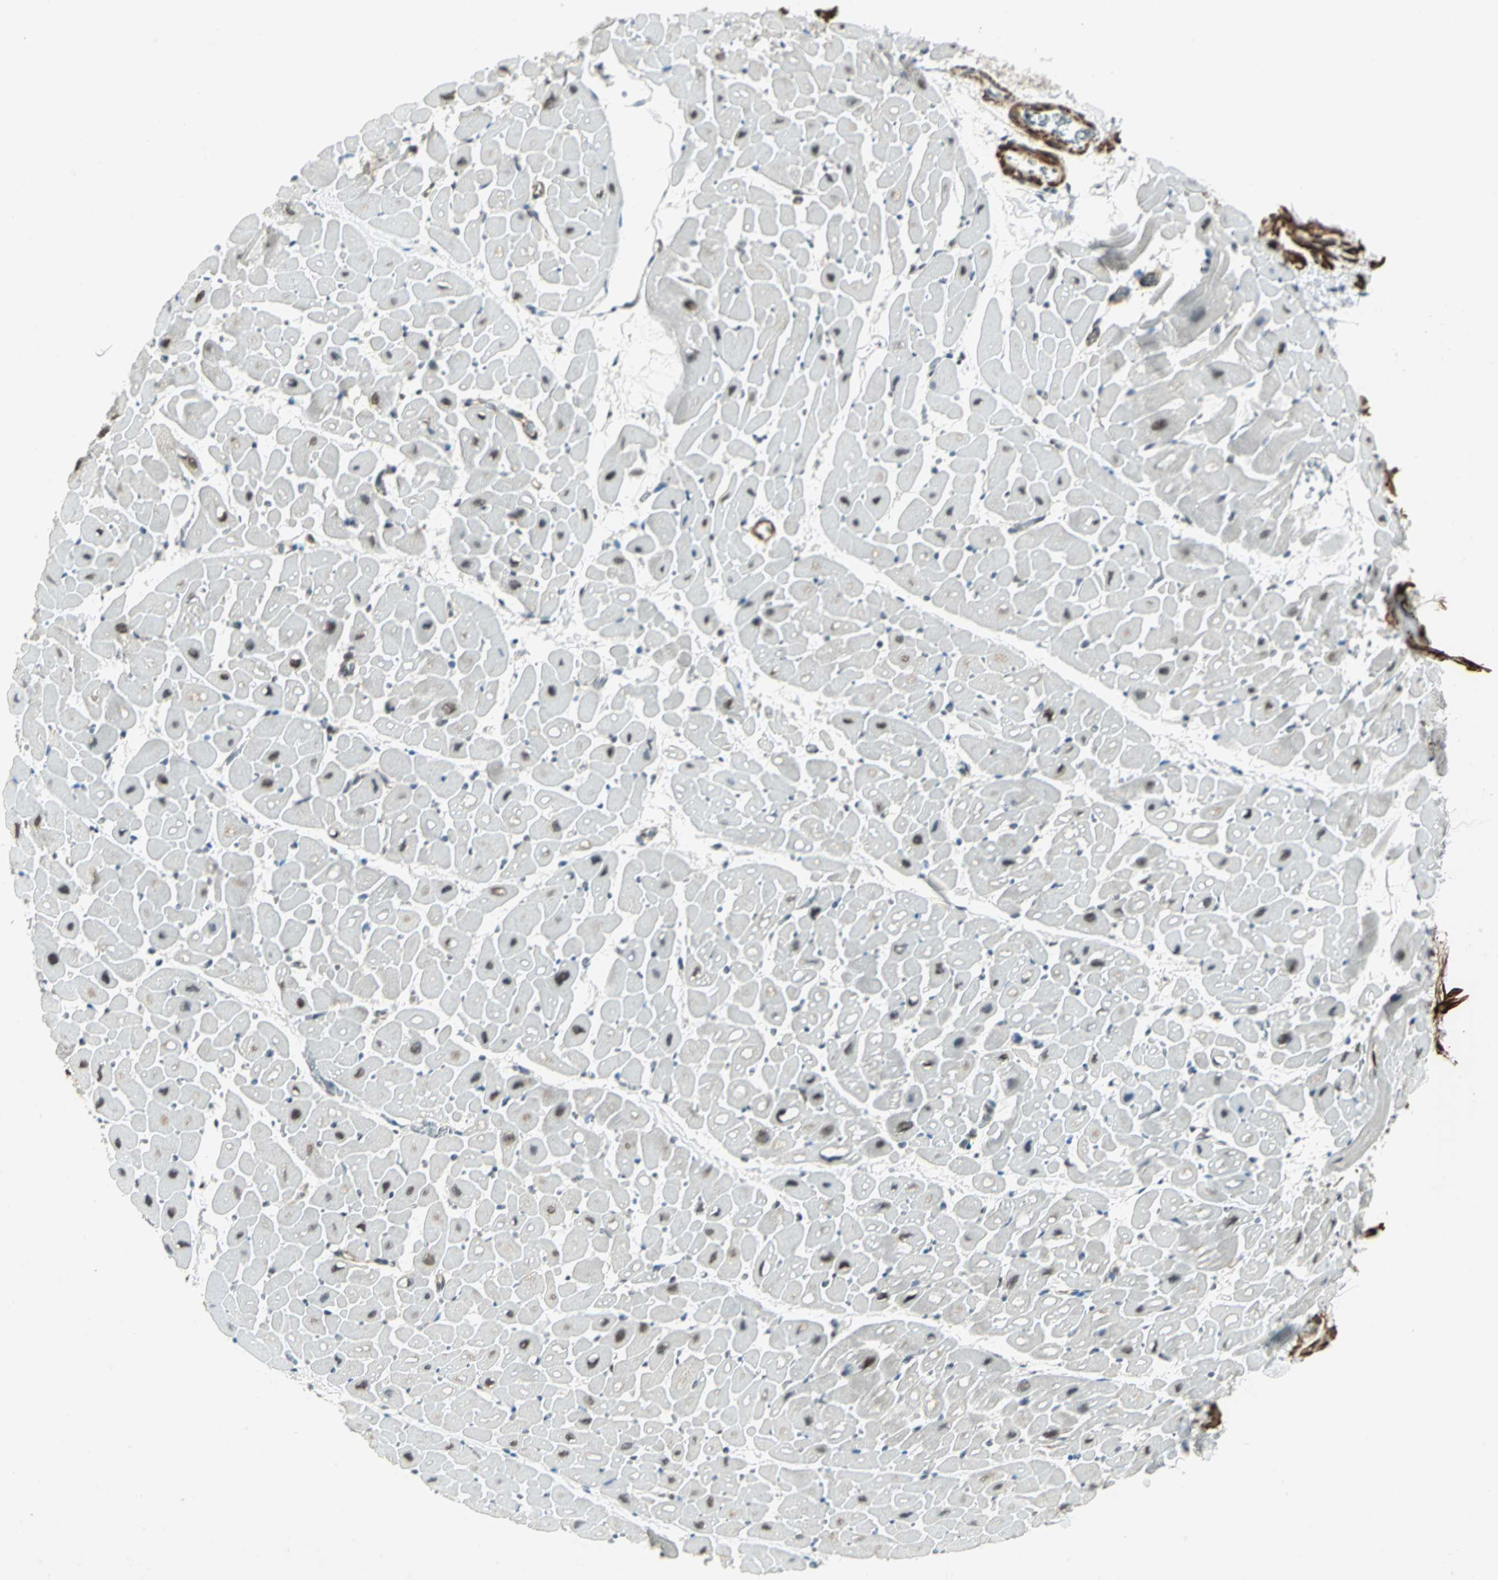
{"staining": {"intensity": "negative", "quantity": "none", "location": "none"}, "tissue": "heart muscle", "cell_type": "Cardiomyocytes", "image_type": "normal", "snomed": [{"axis": "morphology", "description": "Normal tissue, NOS"}, {"axis": "topography", "description": "Heart"}], "caption": "Protein analysis of benign heart muscle reveals no significant positivity in cardiomyocytes.", "gene": "MTA1", "patient": {"sex": "male", "age": 45}}